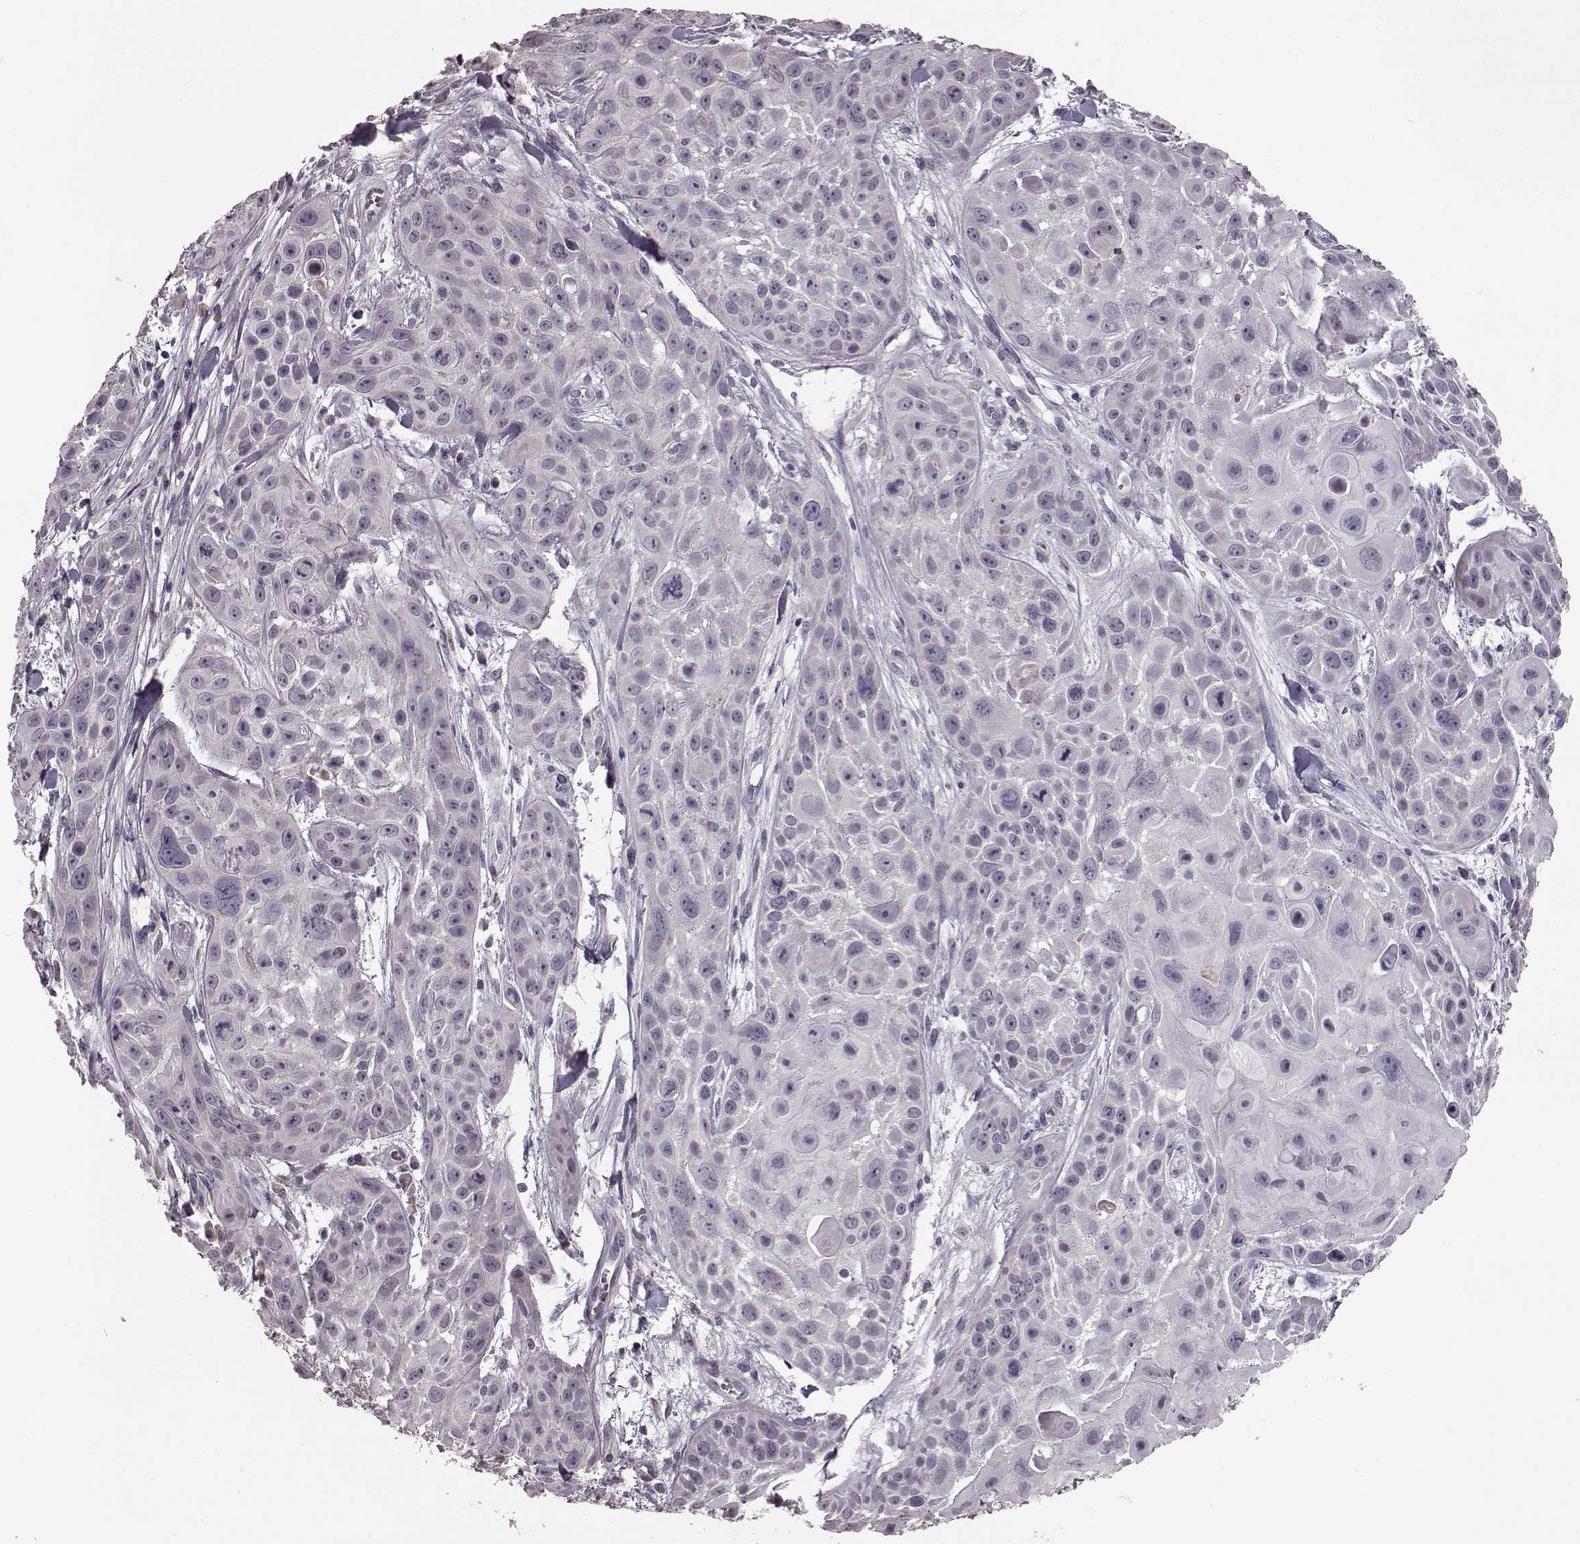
{"staining": {"intensity": "negative", "quantity": "none", "location": "none"}, "tissue": "skin cancer", "cell_type": "Tumor cells", "image_type": "cancer", "snomed": [{"axis": "morphology", "description": "Squamous cell carcinoma, NOS"}, {"axis": "topography", "description": "Skin"}, {"axis": "topography", "description": "Anal"}], "caption": "Skin cancer (squamous cell carcinoma) stained for a protein using IHC reveals no positivity tumor cells.", "gene": "SLC52A3", "patient": {"sex": "female", "age": 75}}